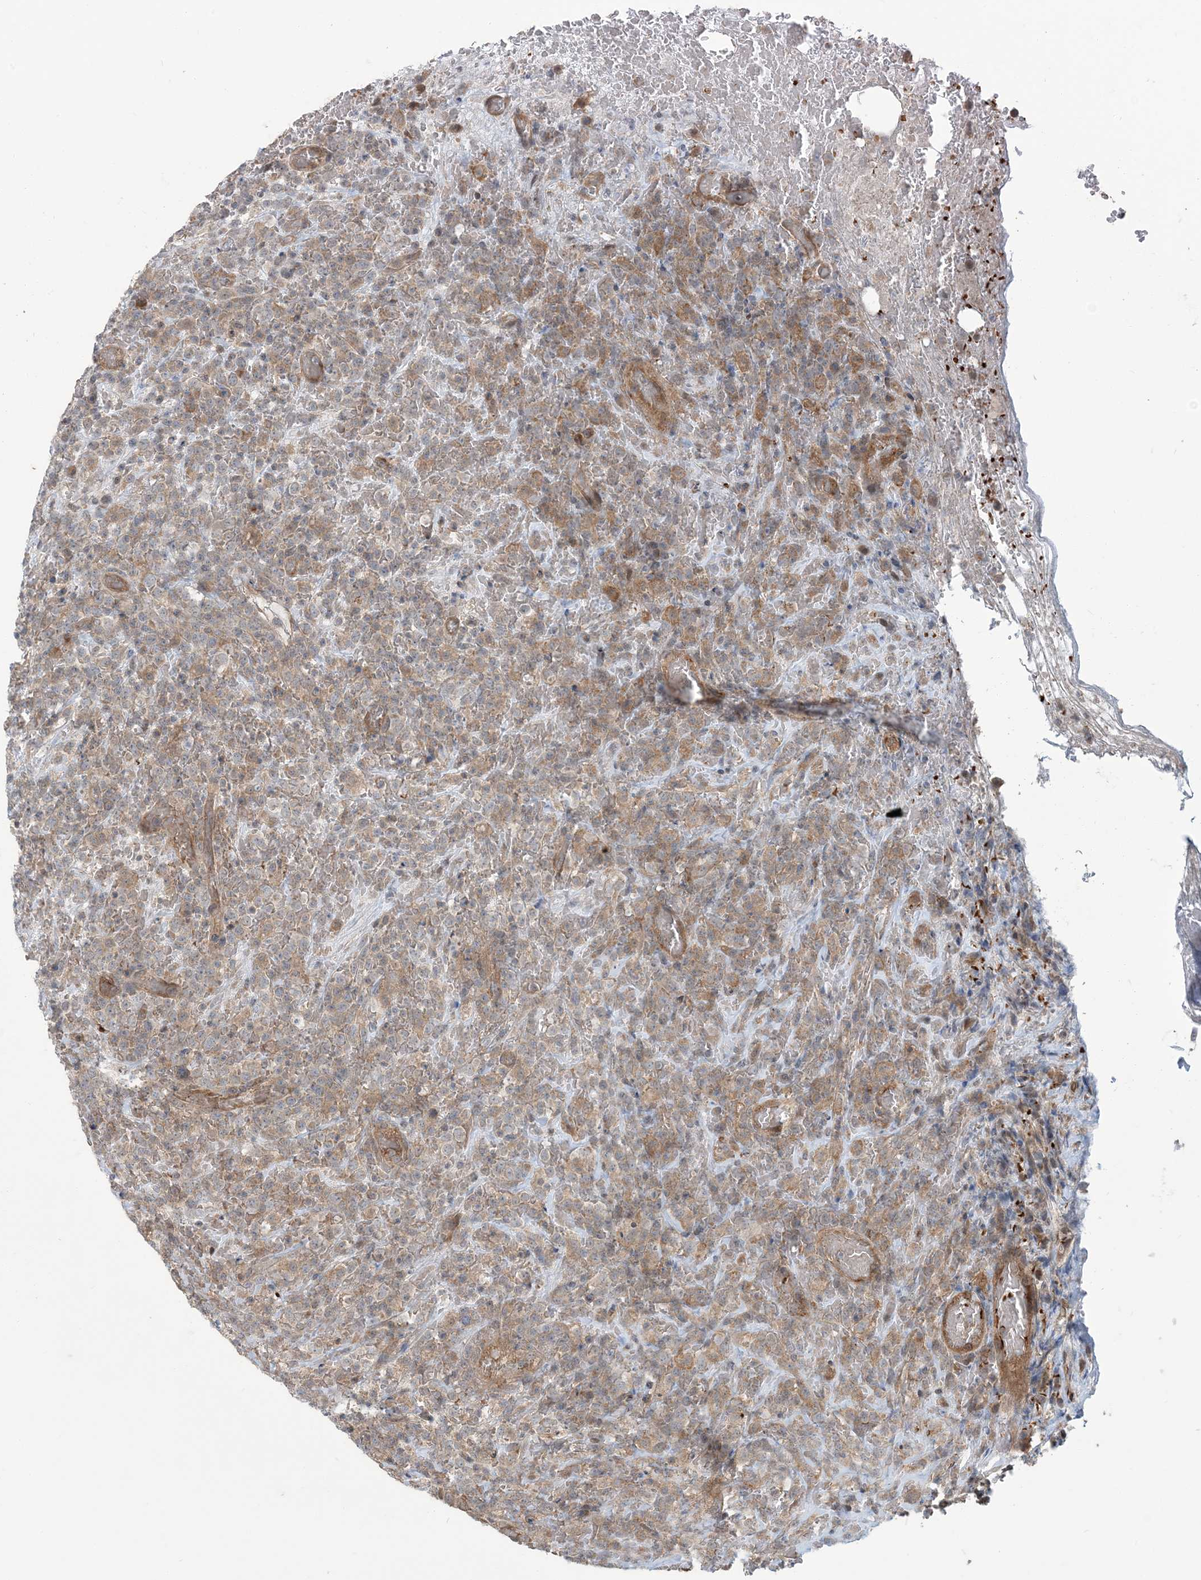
{"staining": {"intensity": "moderate", "quantity": ">75%", "location": "cytoplasmic/membranous"}, "tissue": "lymphoma", "cell_type": "Tumor cells", "image_type": "cancer", "snomed": [{"axis": "morphology", "description": "Malignant lymphoma, non-Hodgkin's type, High grade"}, {"axis": "topography", "description": "Colon"}], "caption": "Protein expression analysis of lymphoma demonstrates moderate cytoplasmic/membranous expression in about >75% of tumor cells.", "gene": "ERI2", "patient": {"sex": "female", "age": 53}}